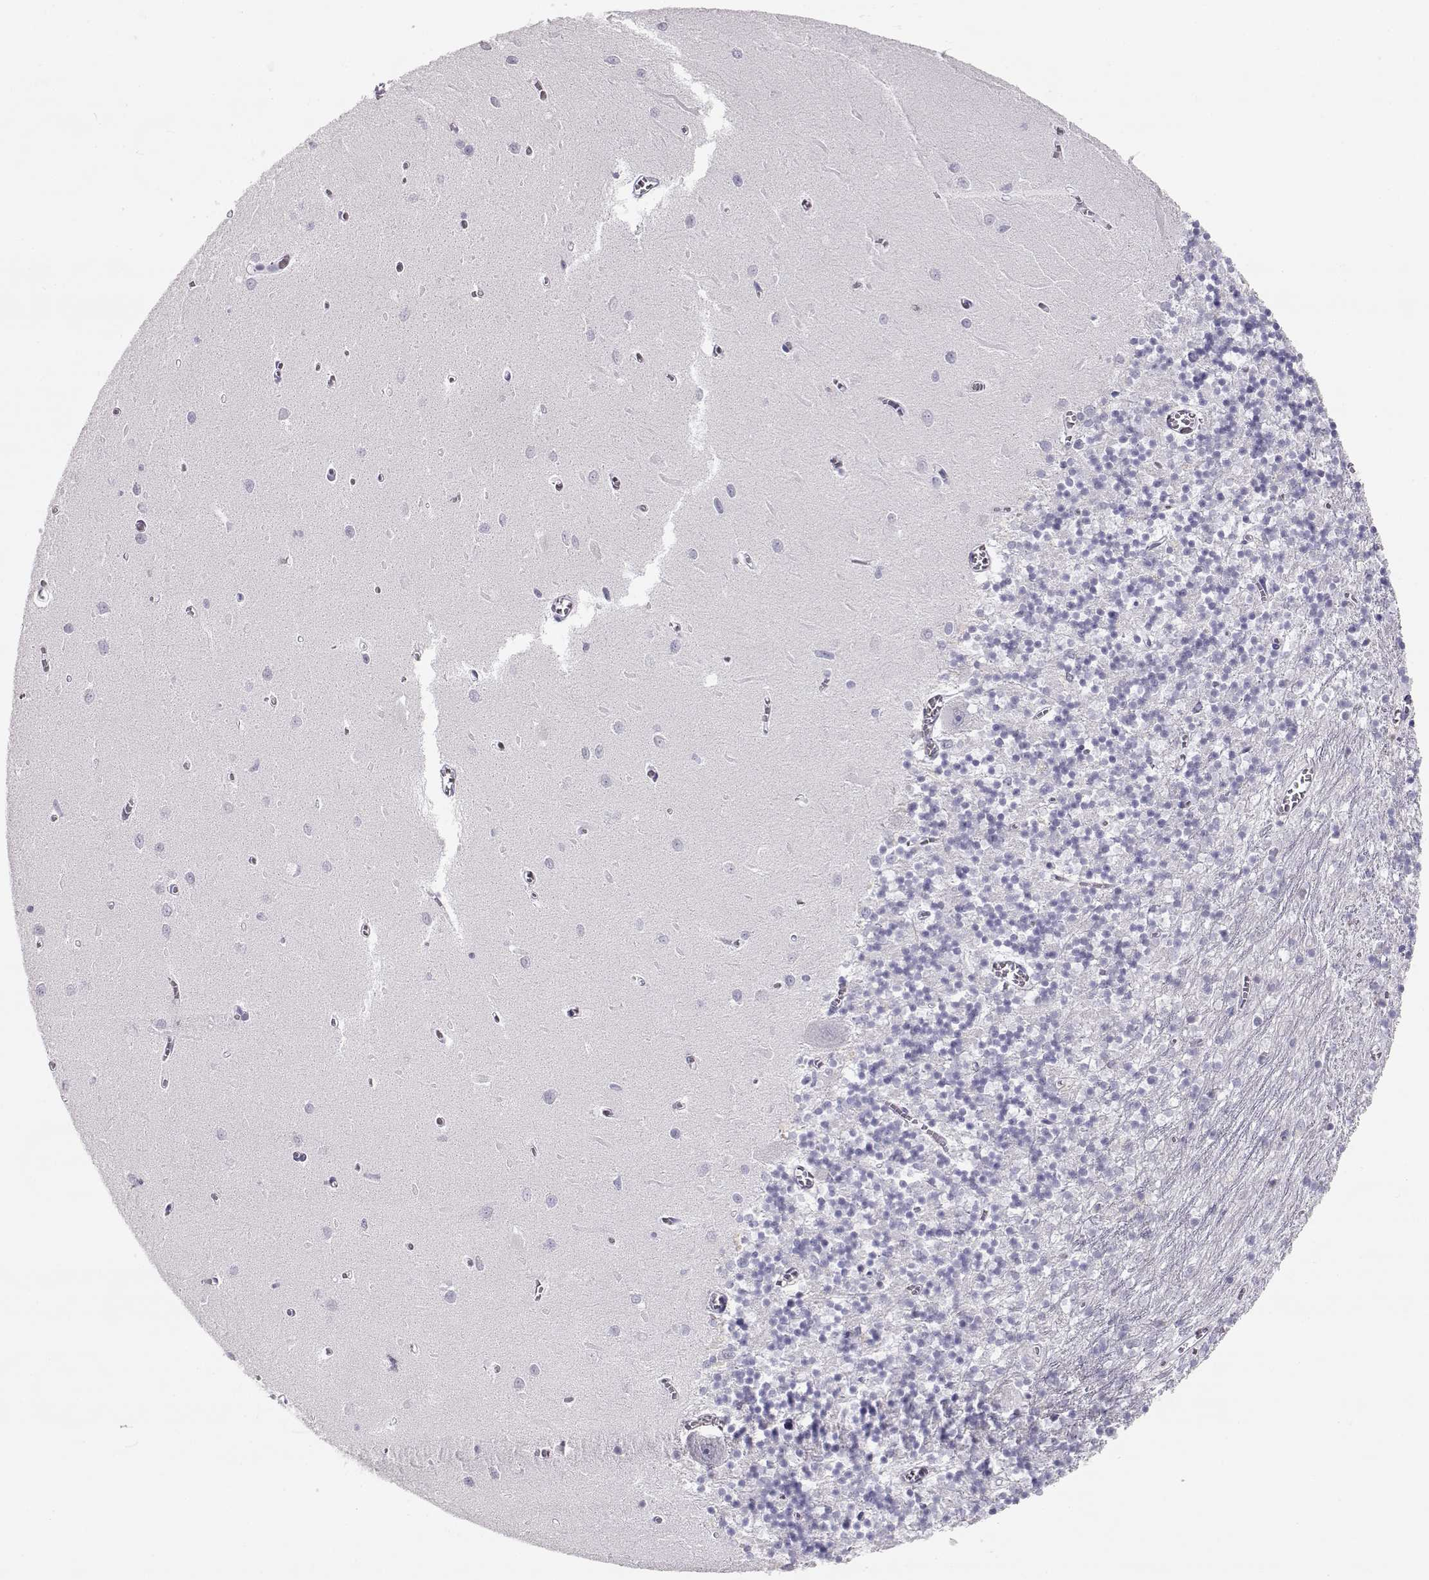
{"staining": {"intensity": "negative", "quantity": "none", "location": "none"}, "tissue": "cerebellum", "cell_type": "Cells in granular layer", "image_type": "normal", "snomed": [{"axis": "morphology", "description": "Normal tissue, NOS"}, {"axis": "topography", "description": "Cerebellum"}], "caption": "The immunohistochemistry photomicrograph has no significant expression in cells in granular layer of cerebellum.", "gene": "LEPR", "patient": {"sex": "female", "age": 64}}